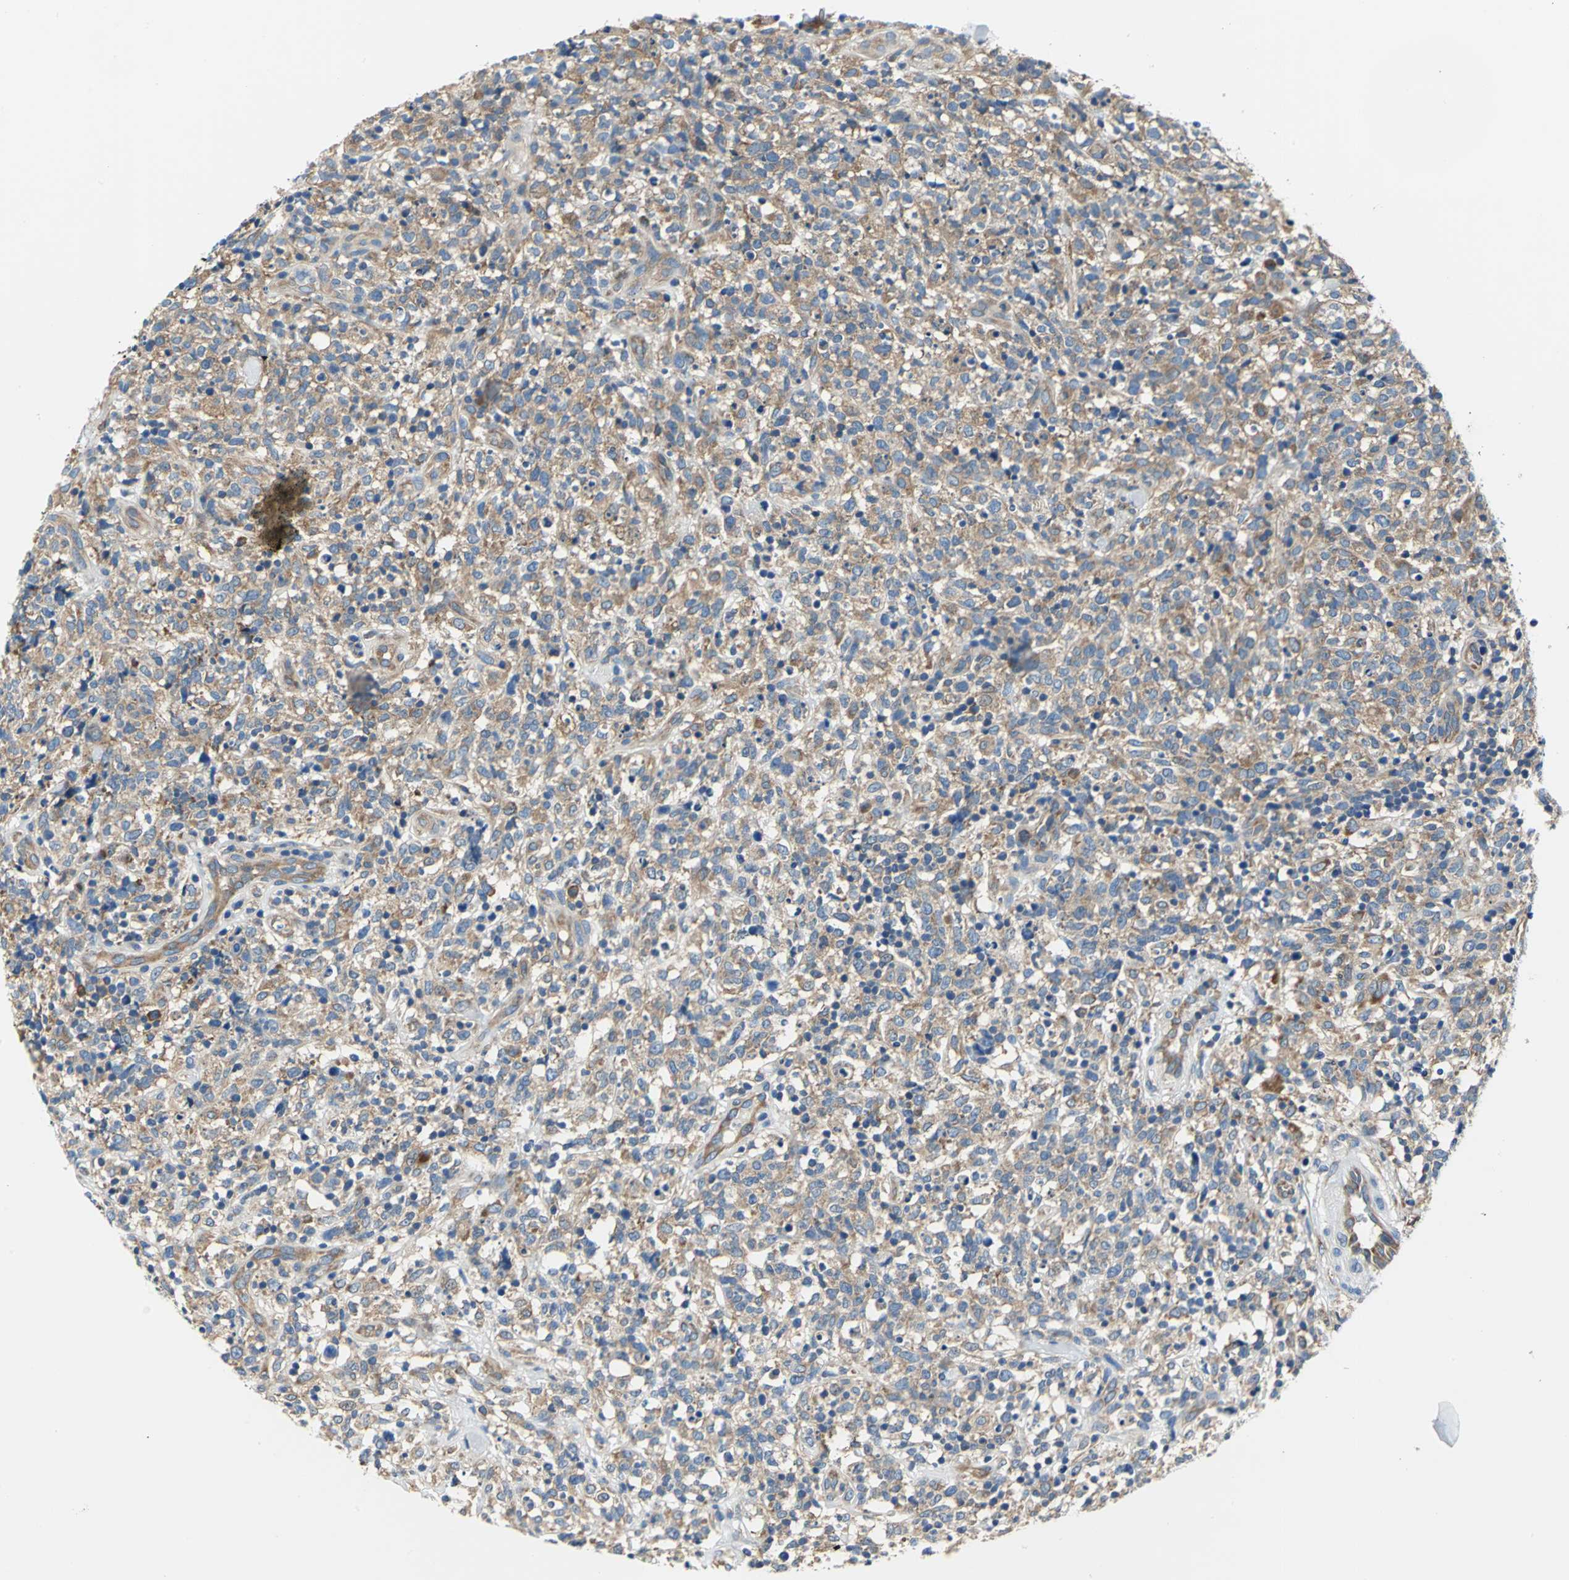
{"staining": {"intensity": "moderate", "quantity": ">75%", "location": "cytoplasmic/membranous"}, "tissue": "lymphoma", "cell_type": "Tumor cells", "image_type": "cancer", "snomed": [{"axis": "morphology", "description": "Malignant lymphoma, non-Hodgkin's type, High grade"}, {"axis": "topography", "description": "Lymph node"}], "caption": "A histopathology image of human high-grade malignant lymphoma, non-Hodgkin's type stained for a protein demonstrates moderate cytoplasmic/membranous brown staining in tumor cells.", "gene": "TRIM25", "patient": {"sex": "female", "age": 73}}